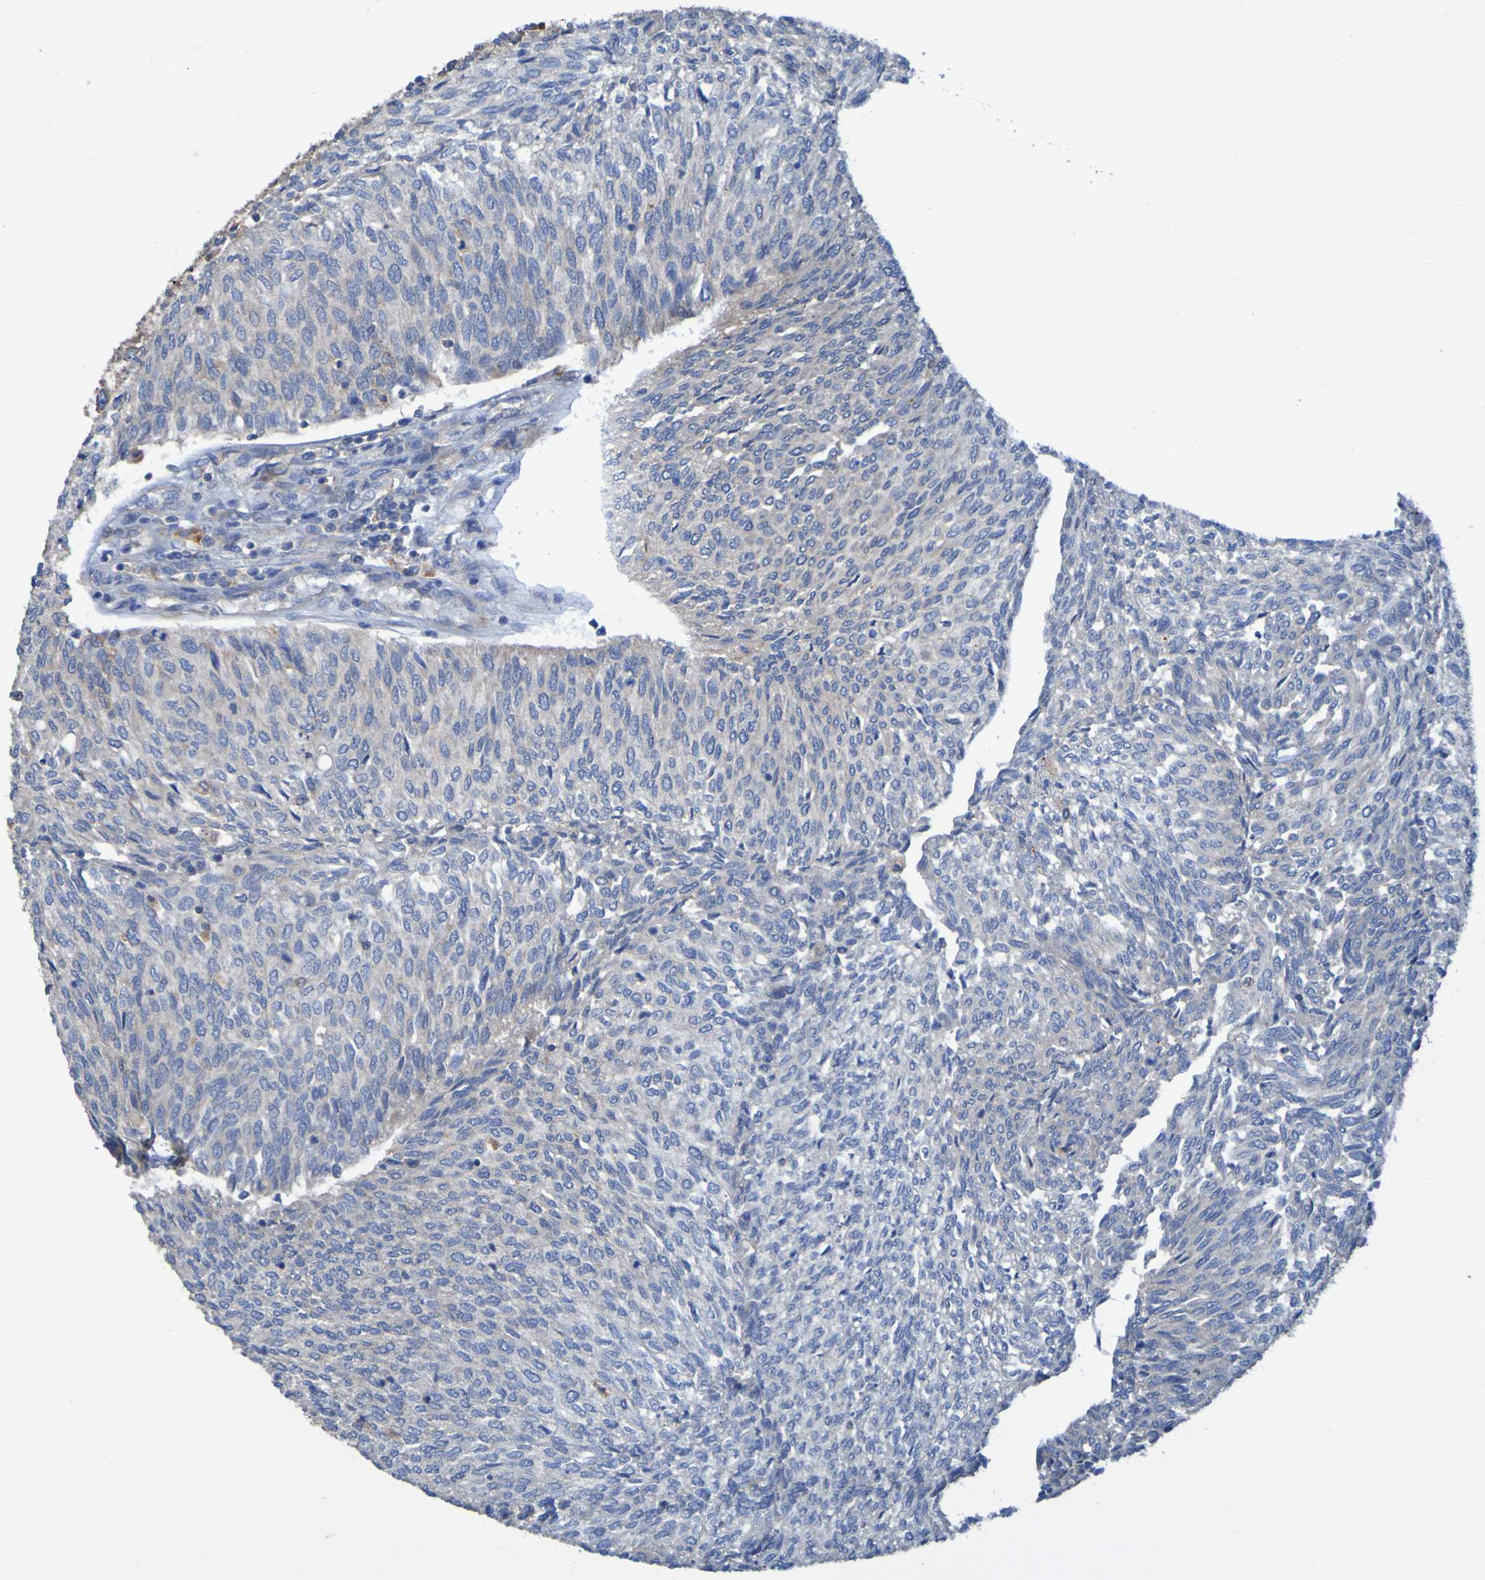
{"staining": {"intensity": "negative", "quantity": "none", "location": "none"}, "tissue": "urothelial cancer", "cell_type": "Tumor cells", "image_type": "cancer", "snomed": [{"axis": "morphology", "description": "Urothelial carcinoma, Low grade"}, {"axis": "topography", "description": "Urinary bladder"}], "caption": "Immunohistochemistry (IHC) image of neoplastic tissue: human low-grade urothelial carcinoma stained with DAB exhibits no significant protein staining in tumor cells. (DAB immunohistochemistry (IHC), high magnification).", "gene": "ARHGEF16", "patient": {"sex": "female", "age": 79}}